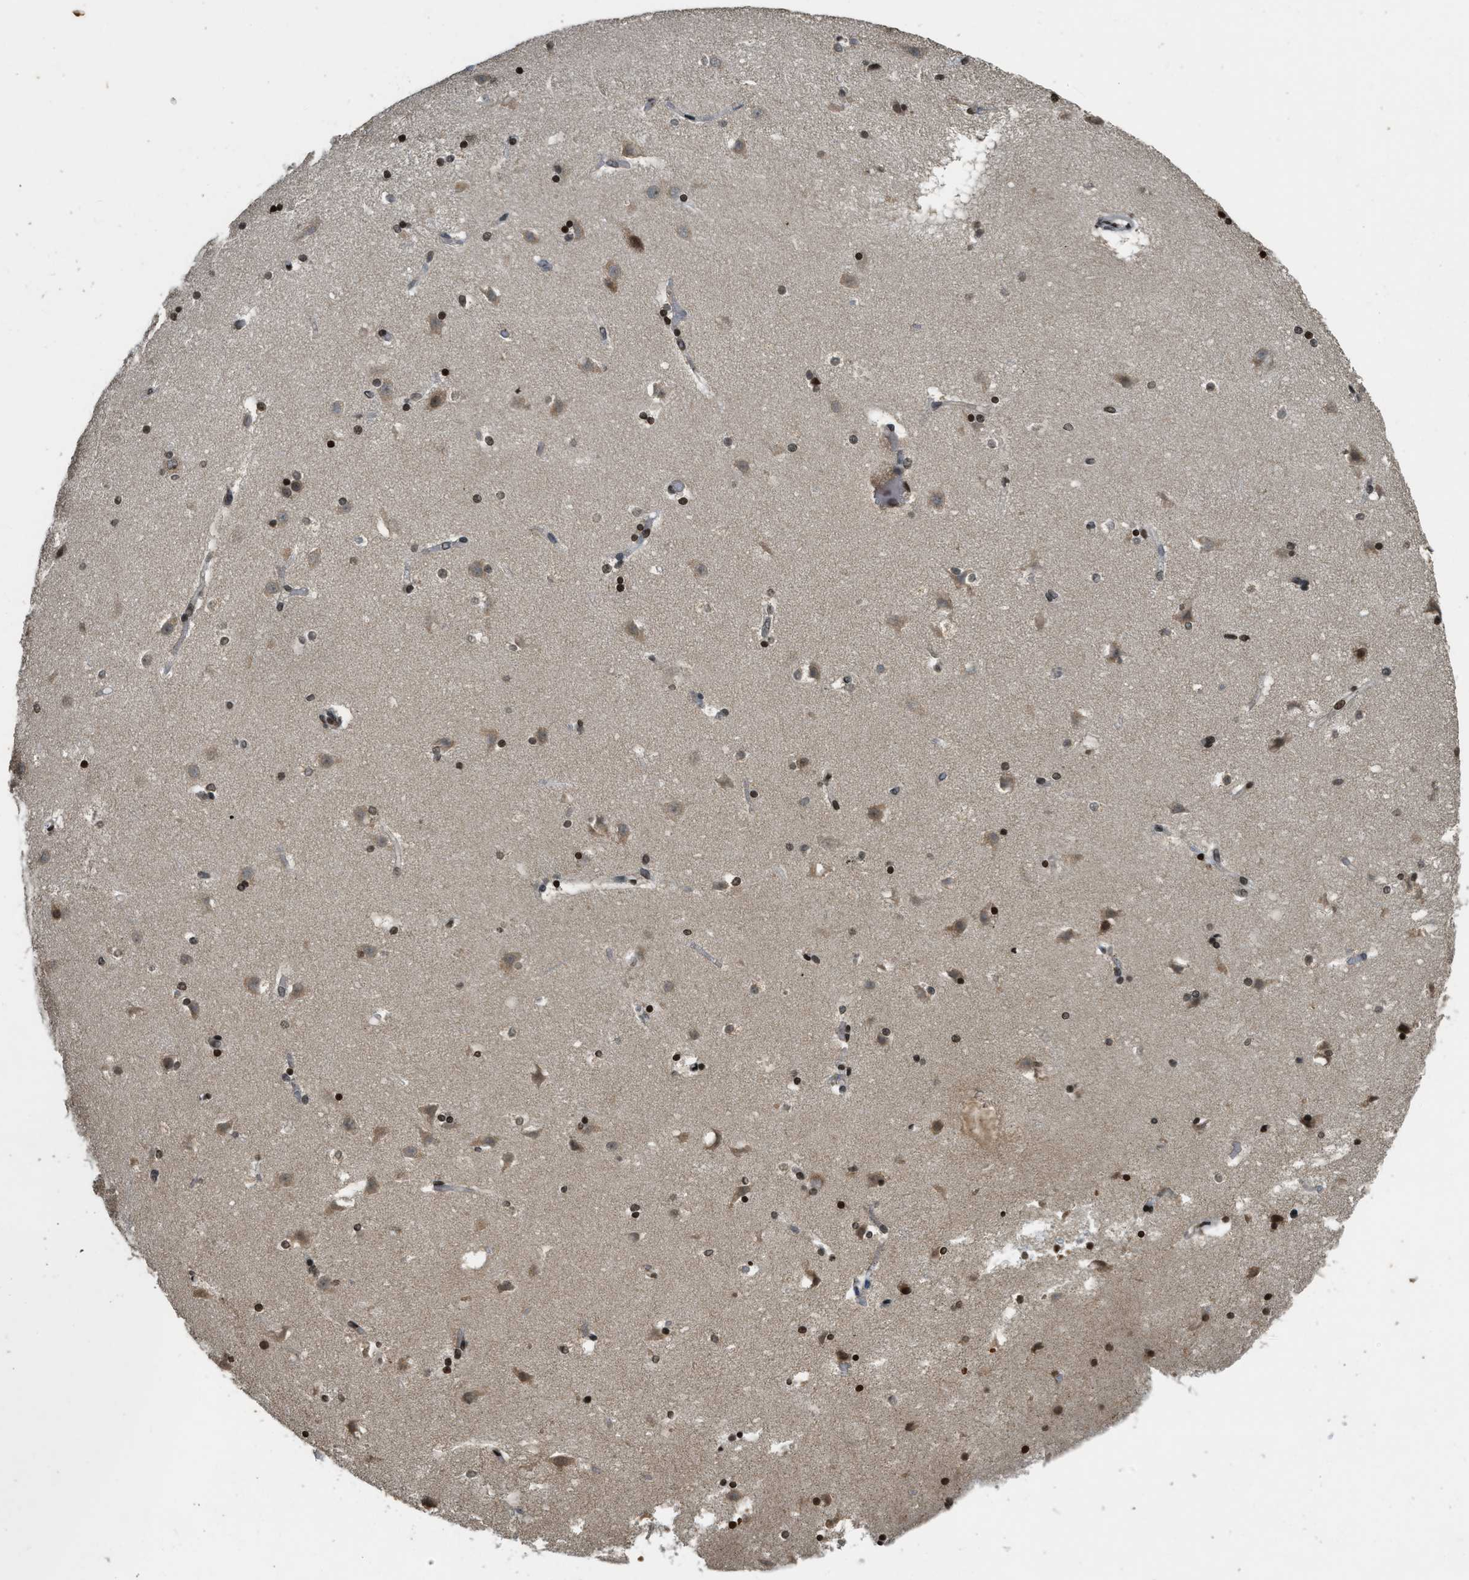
{"staining": {"intensity": "strong", "quantity": ">75%", "location": "nuclear"}, "tissue": "caudate", "cell_type": "Glial cells", "image_type": "normal", "snomed": [{"axis": "morphology", "description": "Normal tissue, NOS"}, {"axis": "topography", "description": "Lateral ventricle wall"}], "caption": "Immunohistochemical staining of benign caudate reveals strong nuclear protein expression in approximately >75% of glial cells.", "gene": "SIAH1", "patient": {"sex": "male", "age": 45}}